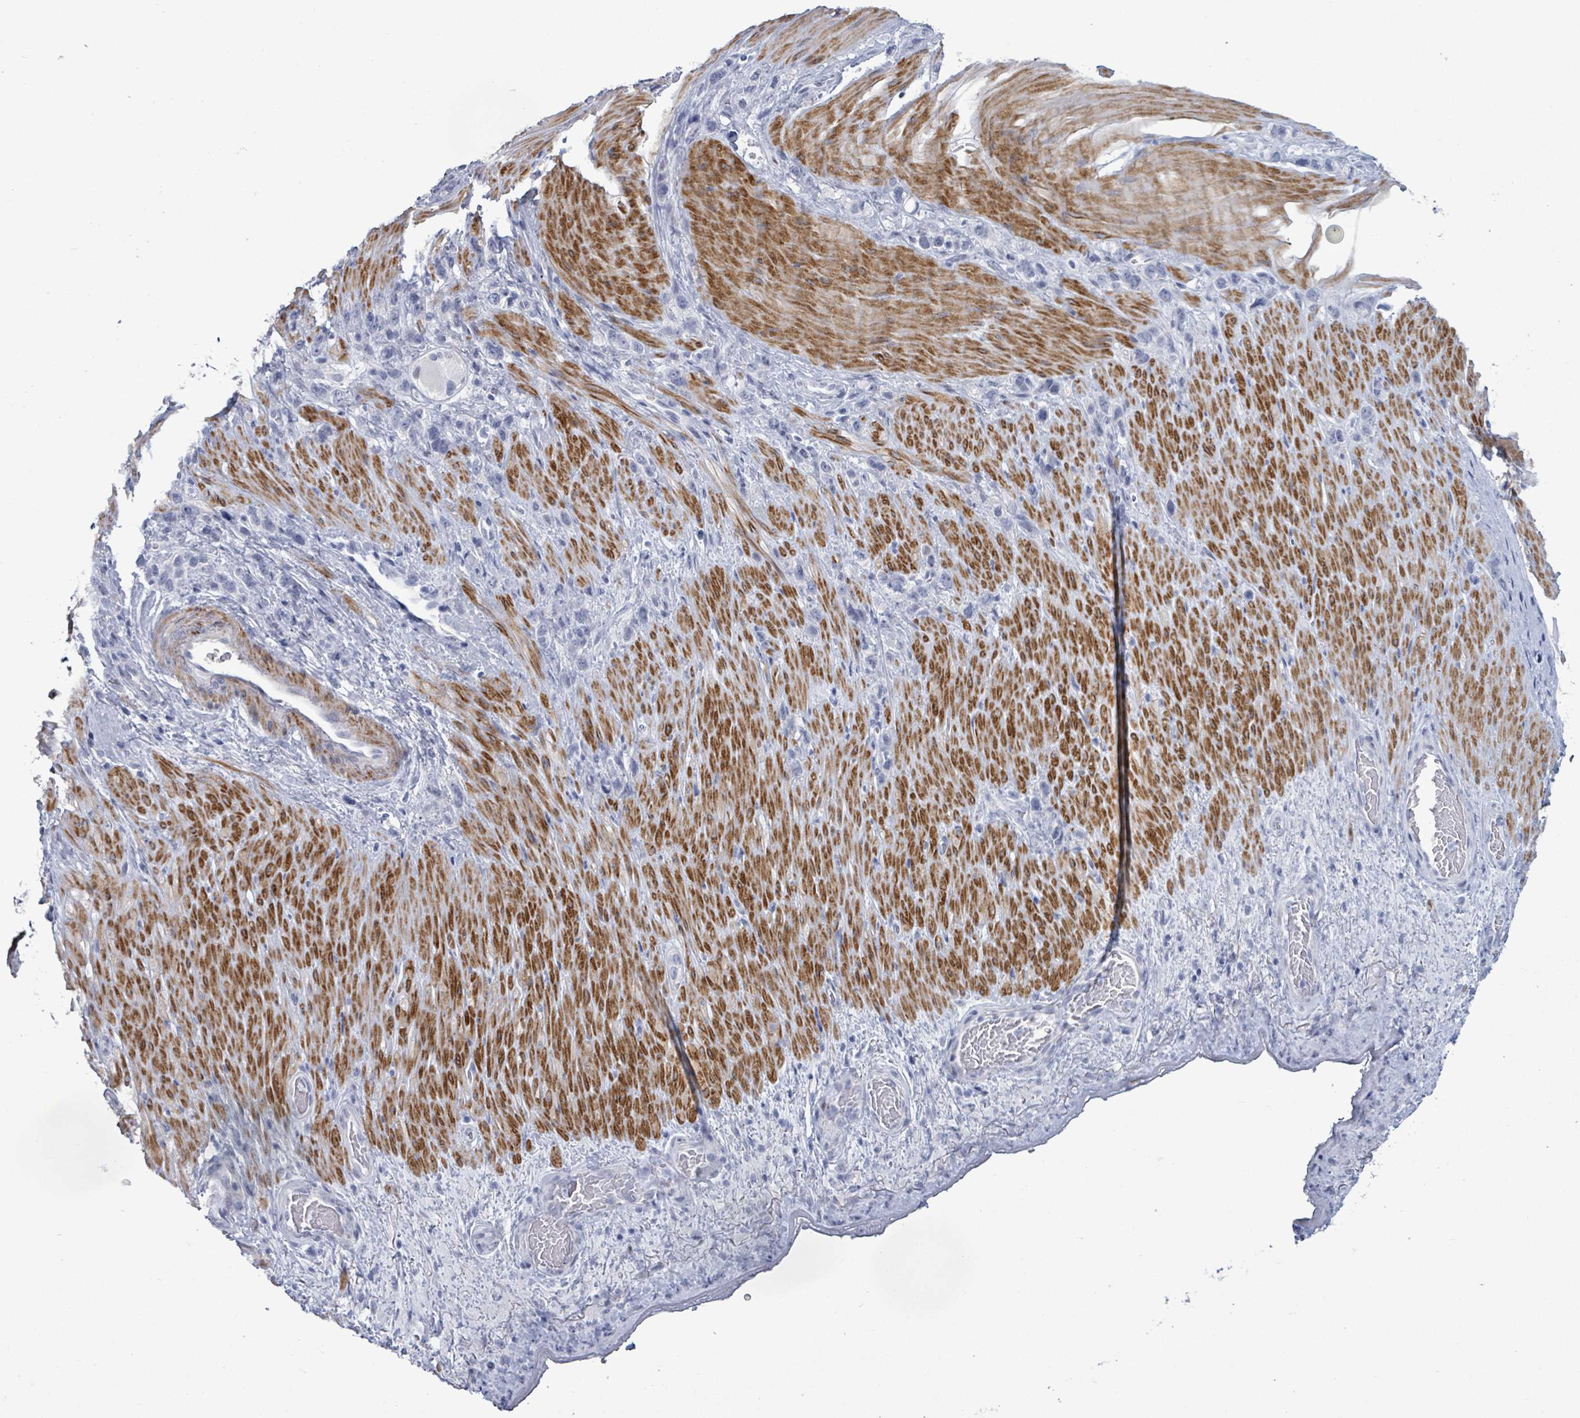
{"staining": {"intensity": "negative", "quantity": "none", "location": "none"}, "tissue": "stomach cancer", "cell_type": "Tumor cells", "image_type": "cancer", "snomed": [{"axis": "morphology", "description": "Adenocarcinoma, NOS"}, {"axis": "topography", "description": "Stomach"}], "caption": "Immunohistochemical staining of human adenocarcinoma (stomach) shows no significant positivity in tumor cells.", "gene": "ZNF771", "patient": {"sex": "female", "age": 65}}